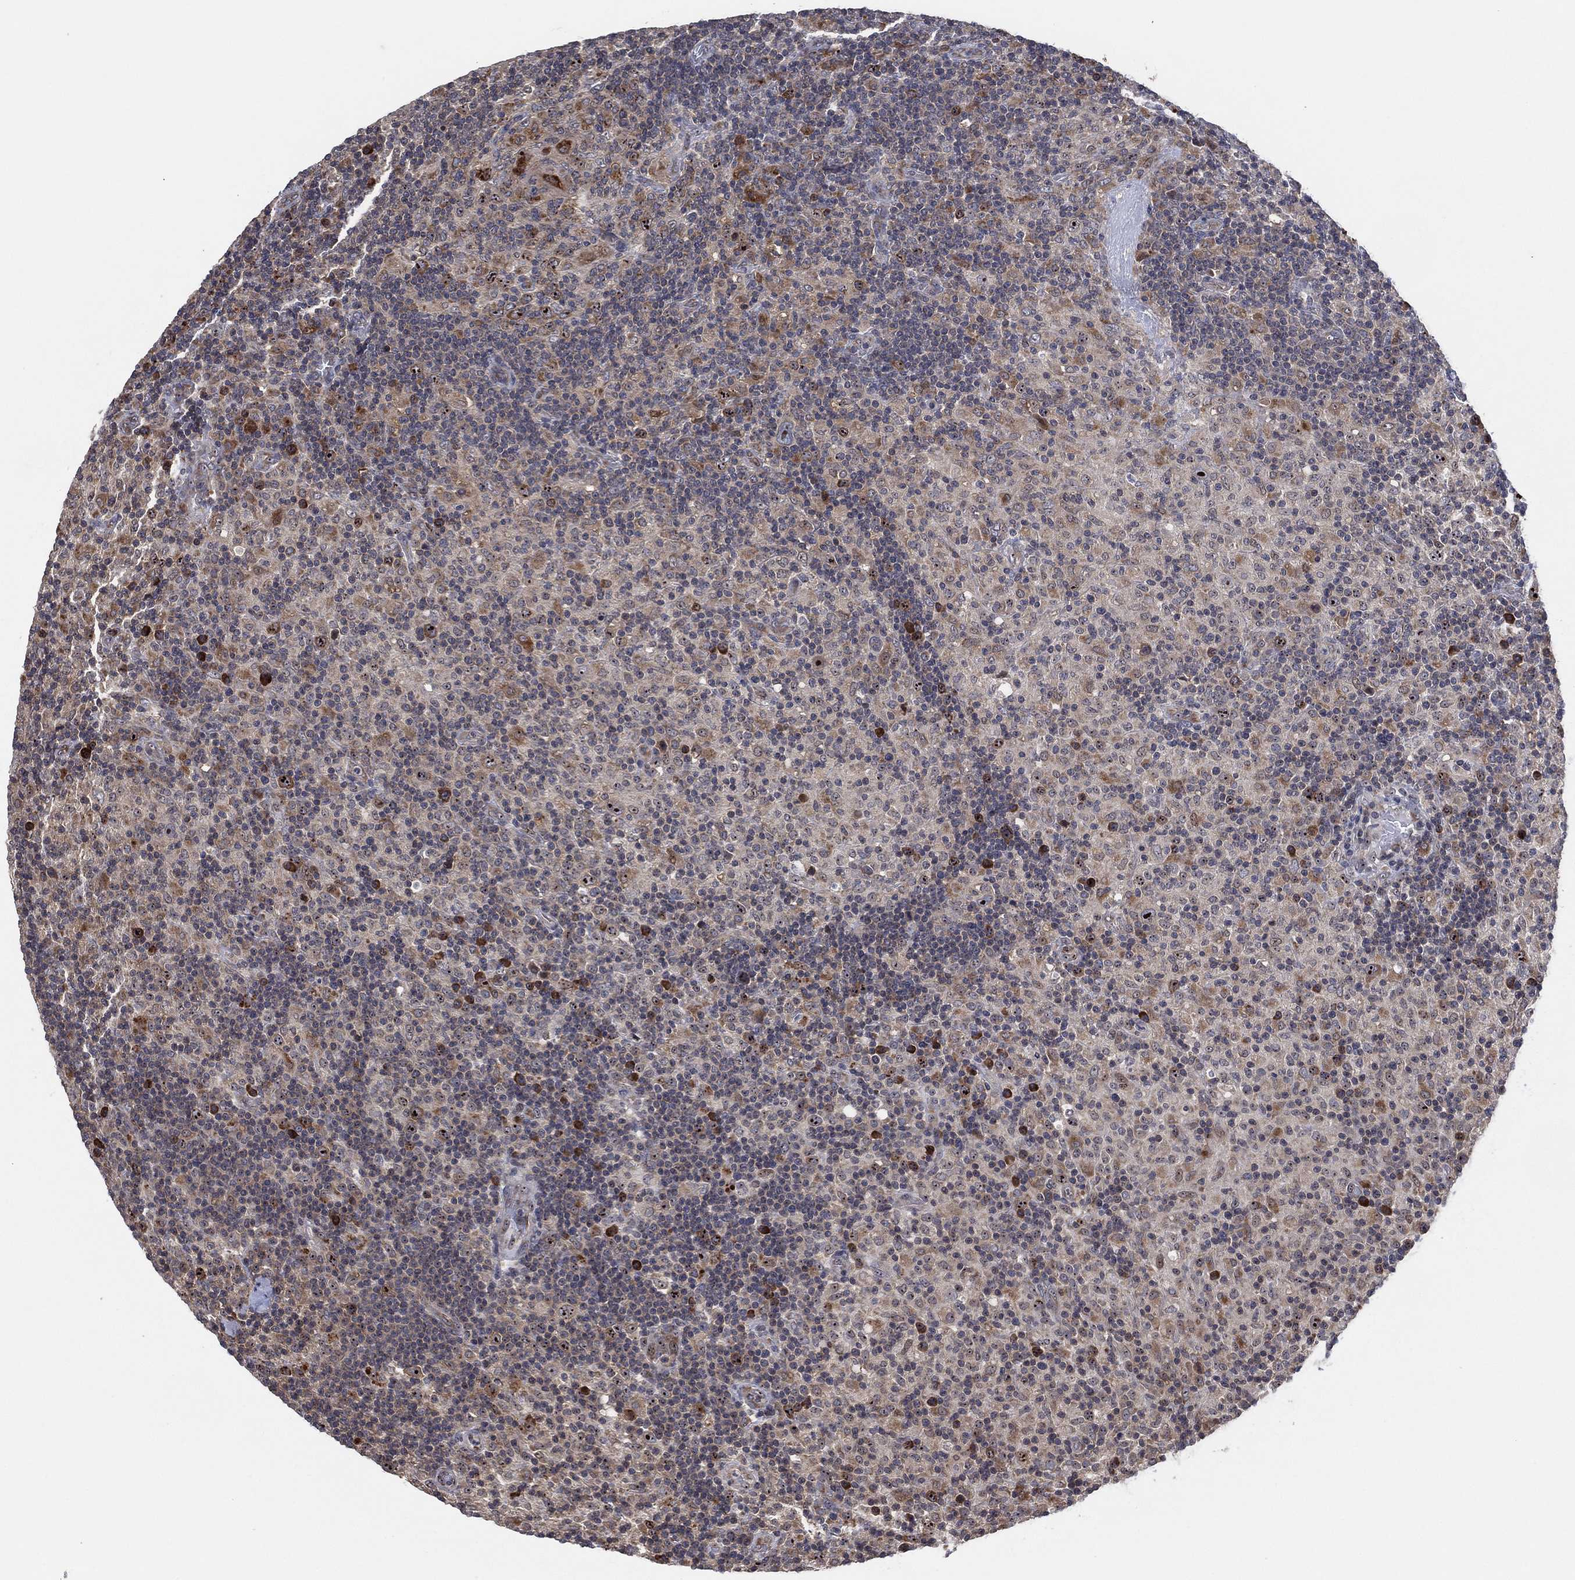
{"staining": {"intensity": "moderate", "quantity": "<25%", "location": "cytoplasmic/membranous,nuclear"}, "tissue": "lymphoma", "cell_type": "Tumor cells", "image_type": "cancer", "snomed": [{"axis": "morphology", "description": "Hodgkin's disease, NOS"}, {"axis": "topography", "description": "Lymph node"}], "caption": "Tumor cells reveal low levels of moderate cytoplasmic/membranous and nuclear positivity in approximately <25% of cells in Hodgkin's disease. (Stains: DAB (3,3'-diaminobenzidine) in brown, nuclei in blue, Microscopy: brightfield microscopy at high magnification).", "gene": "FAM104A", "patient": {"sex": "male", "age": 70}}